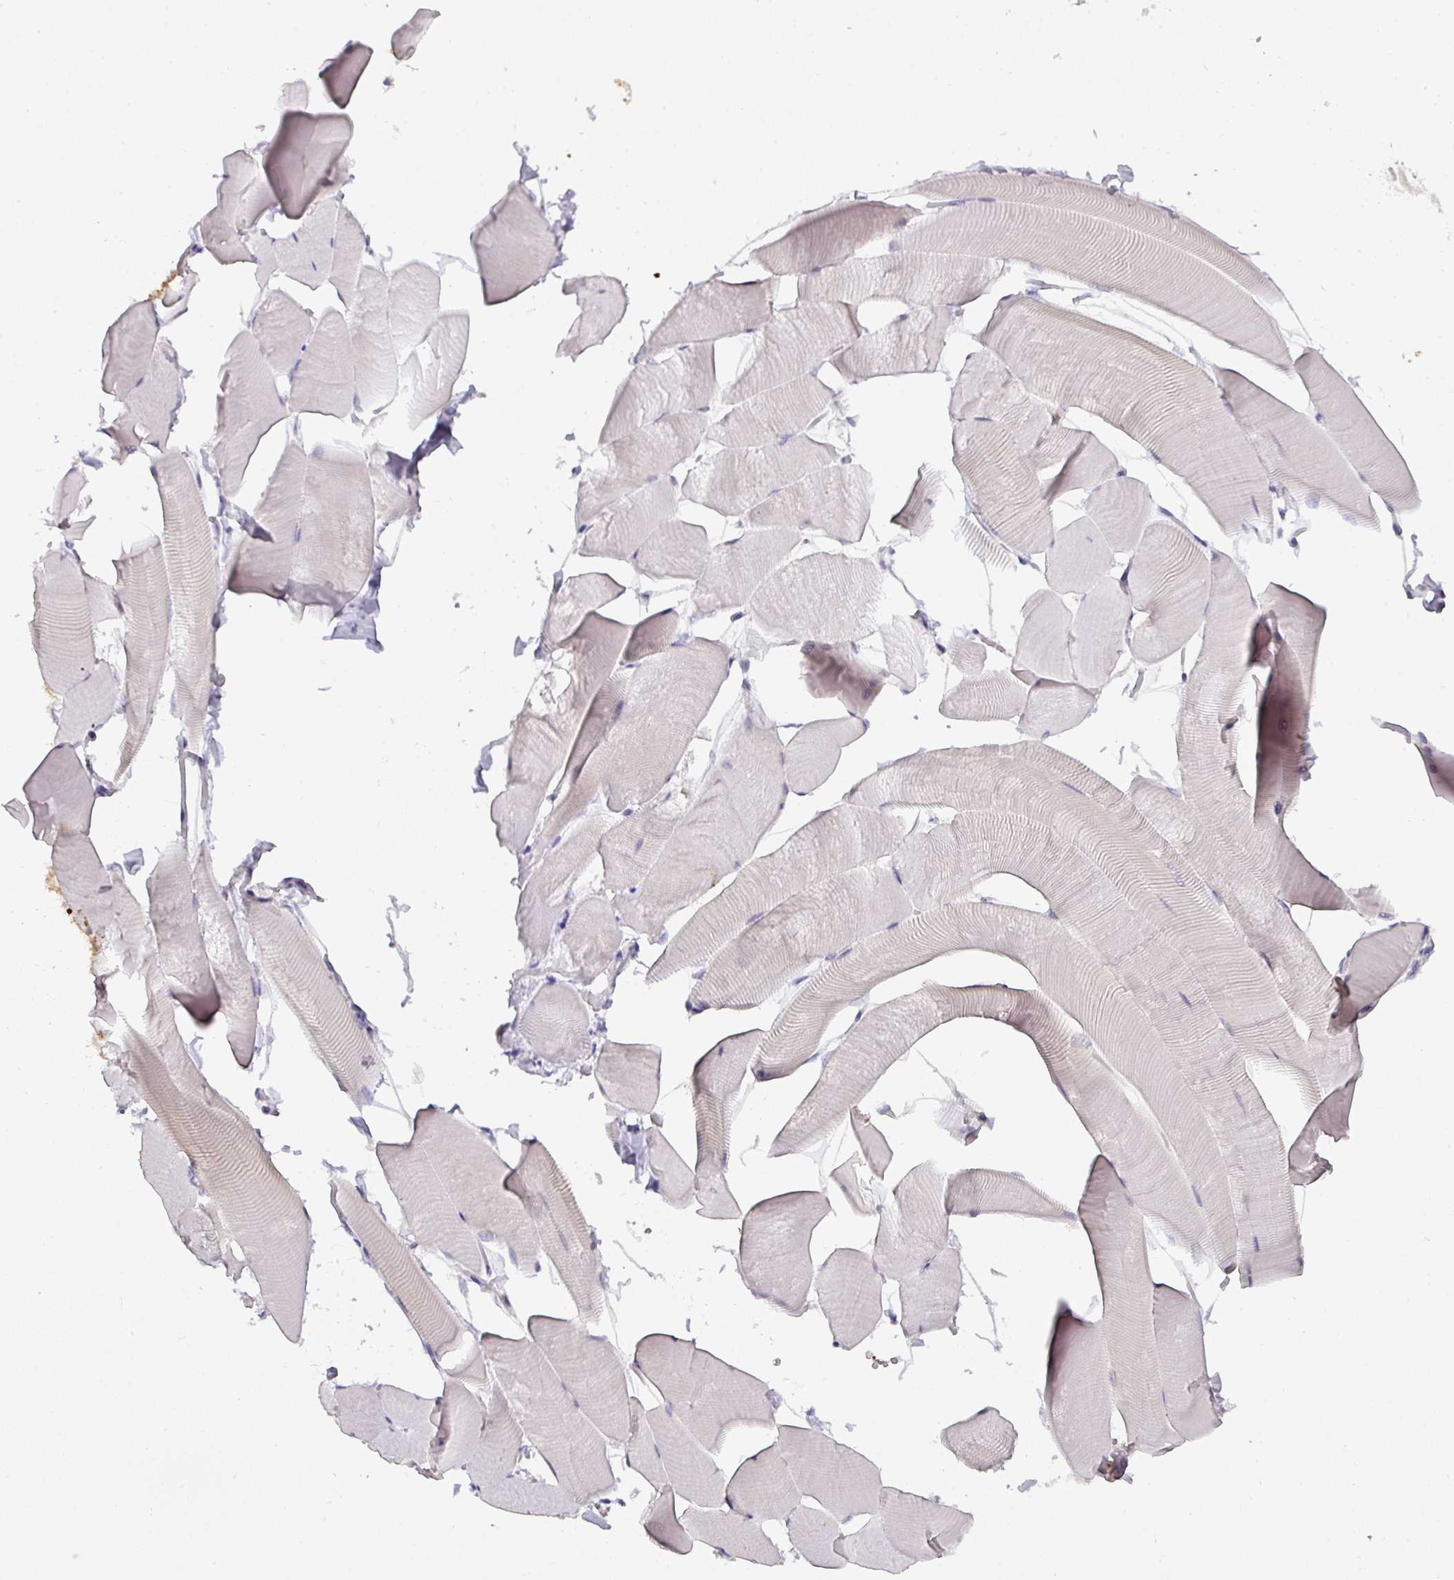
{"staining": {"intensity": "negative", "quantity": "none", "location": "none"}, "tissue": "skeletal muscle", "cell_type": "Myocytes", "image_type": "normal", "snomed": [{"axis": "morphology", "description": "Normal tissue, NOS"}, {"axis": "topography", "description": "Skeletal muscle"}], "caption": "An IHC micrograph of benign skeletal muscle is shown. There is no staining in myocytes of skeletal muscle.", "gene": "CCZ1B", "patient": {"sex": "male", "age": 25}}